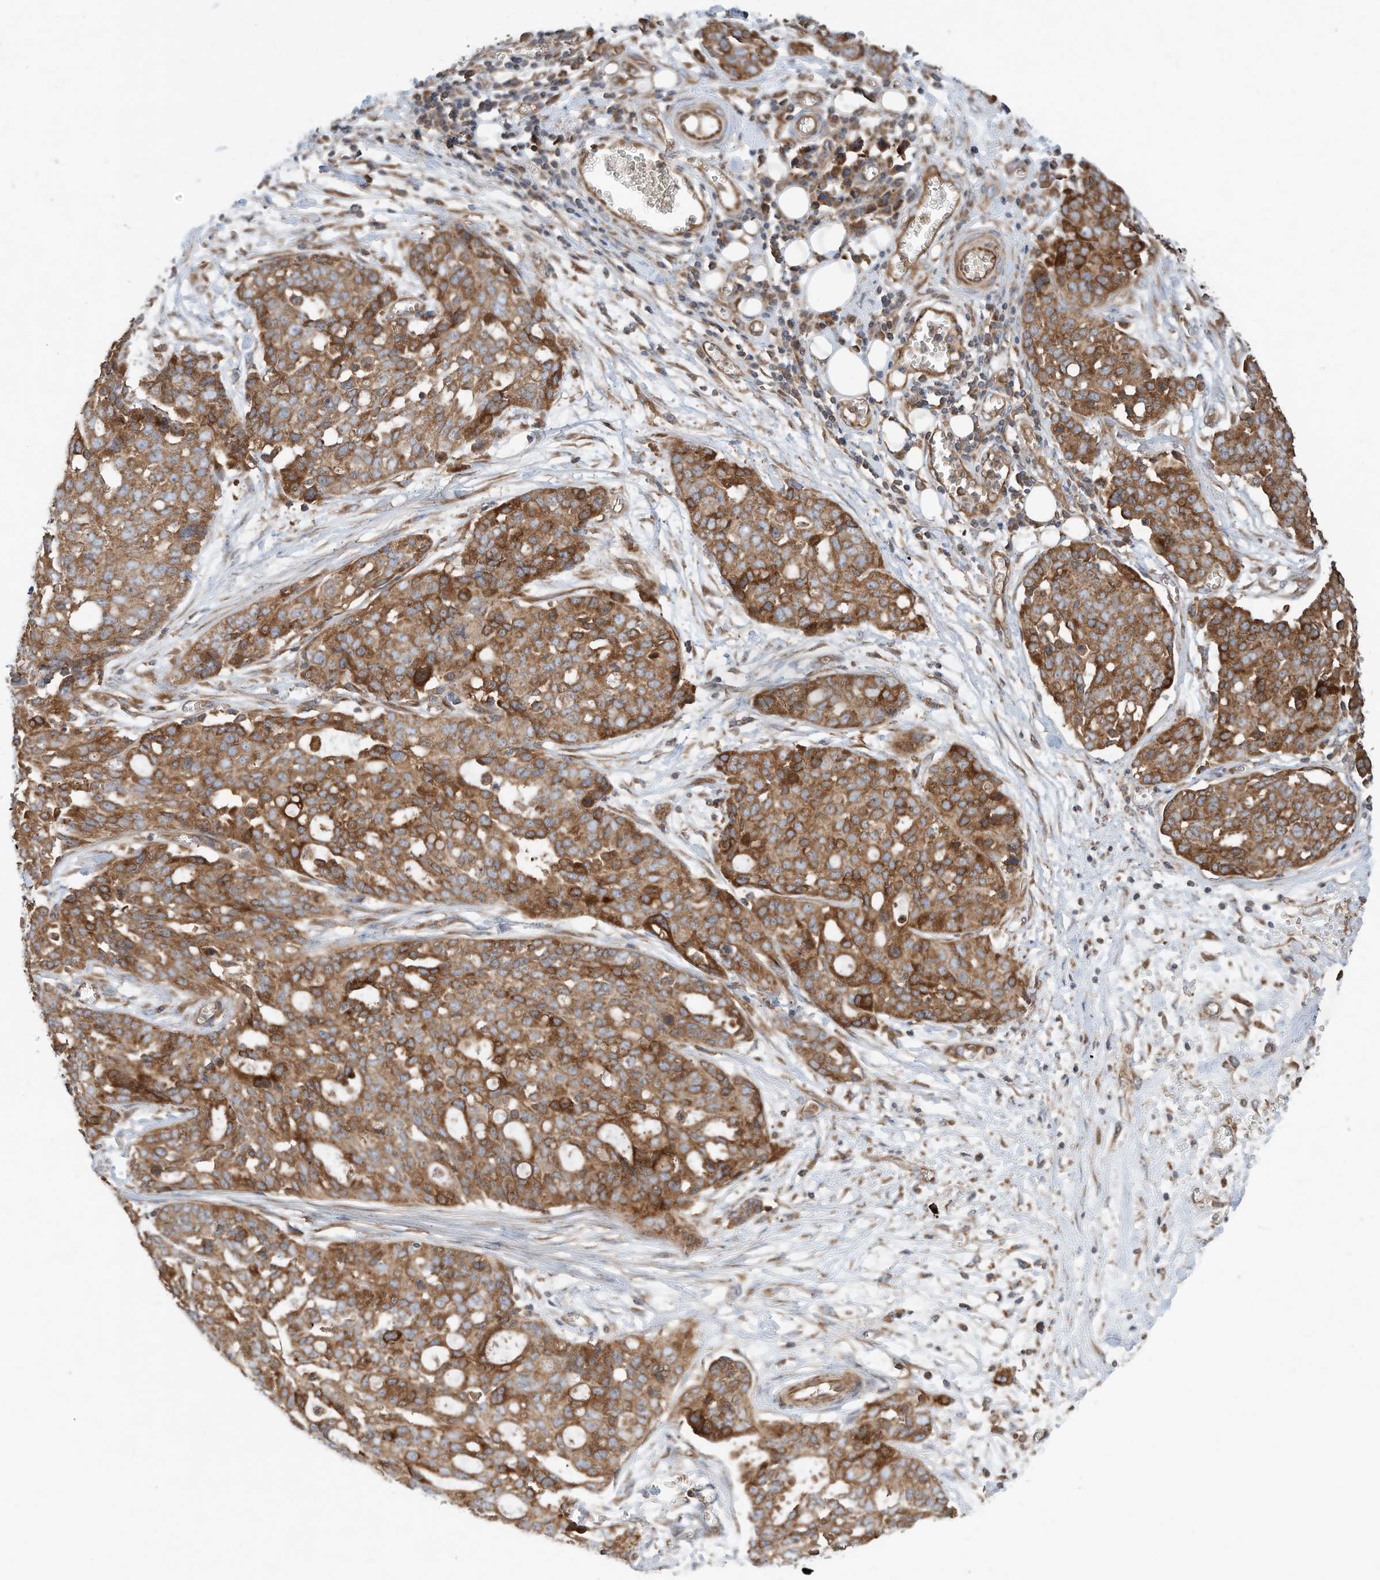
{"staining": {"intensity": "strong", "quantity": ">75%", "location": "cytoplasmic/membranous"}, "tissue": "ovarian cancer", "cell_type": "Tumor cells", "image_type": "cancer", "snomed": [{"axis": "morphology", "description": "Cystadenocarcinoma, serous, NOS"}, {"axis": "topography", "description": "Soft tissue"}, {"axis": "topography", "description": "Ovary"}], "caption": "Protein analysis of ovarian cancer (serous cystadenocarcinoma) tissue displays strong cytoplasmic/membranous positivity in about >75% of tumor cells.", "gene": "CPAMD8", "patient": {"sex": "female", "age": 57}}